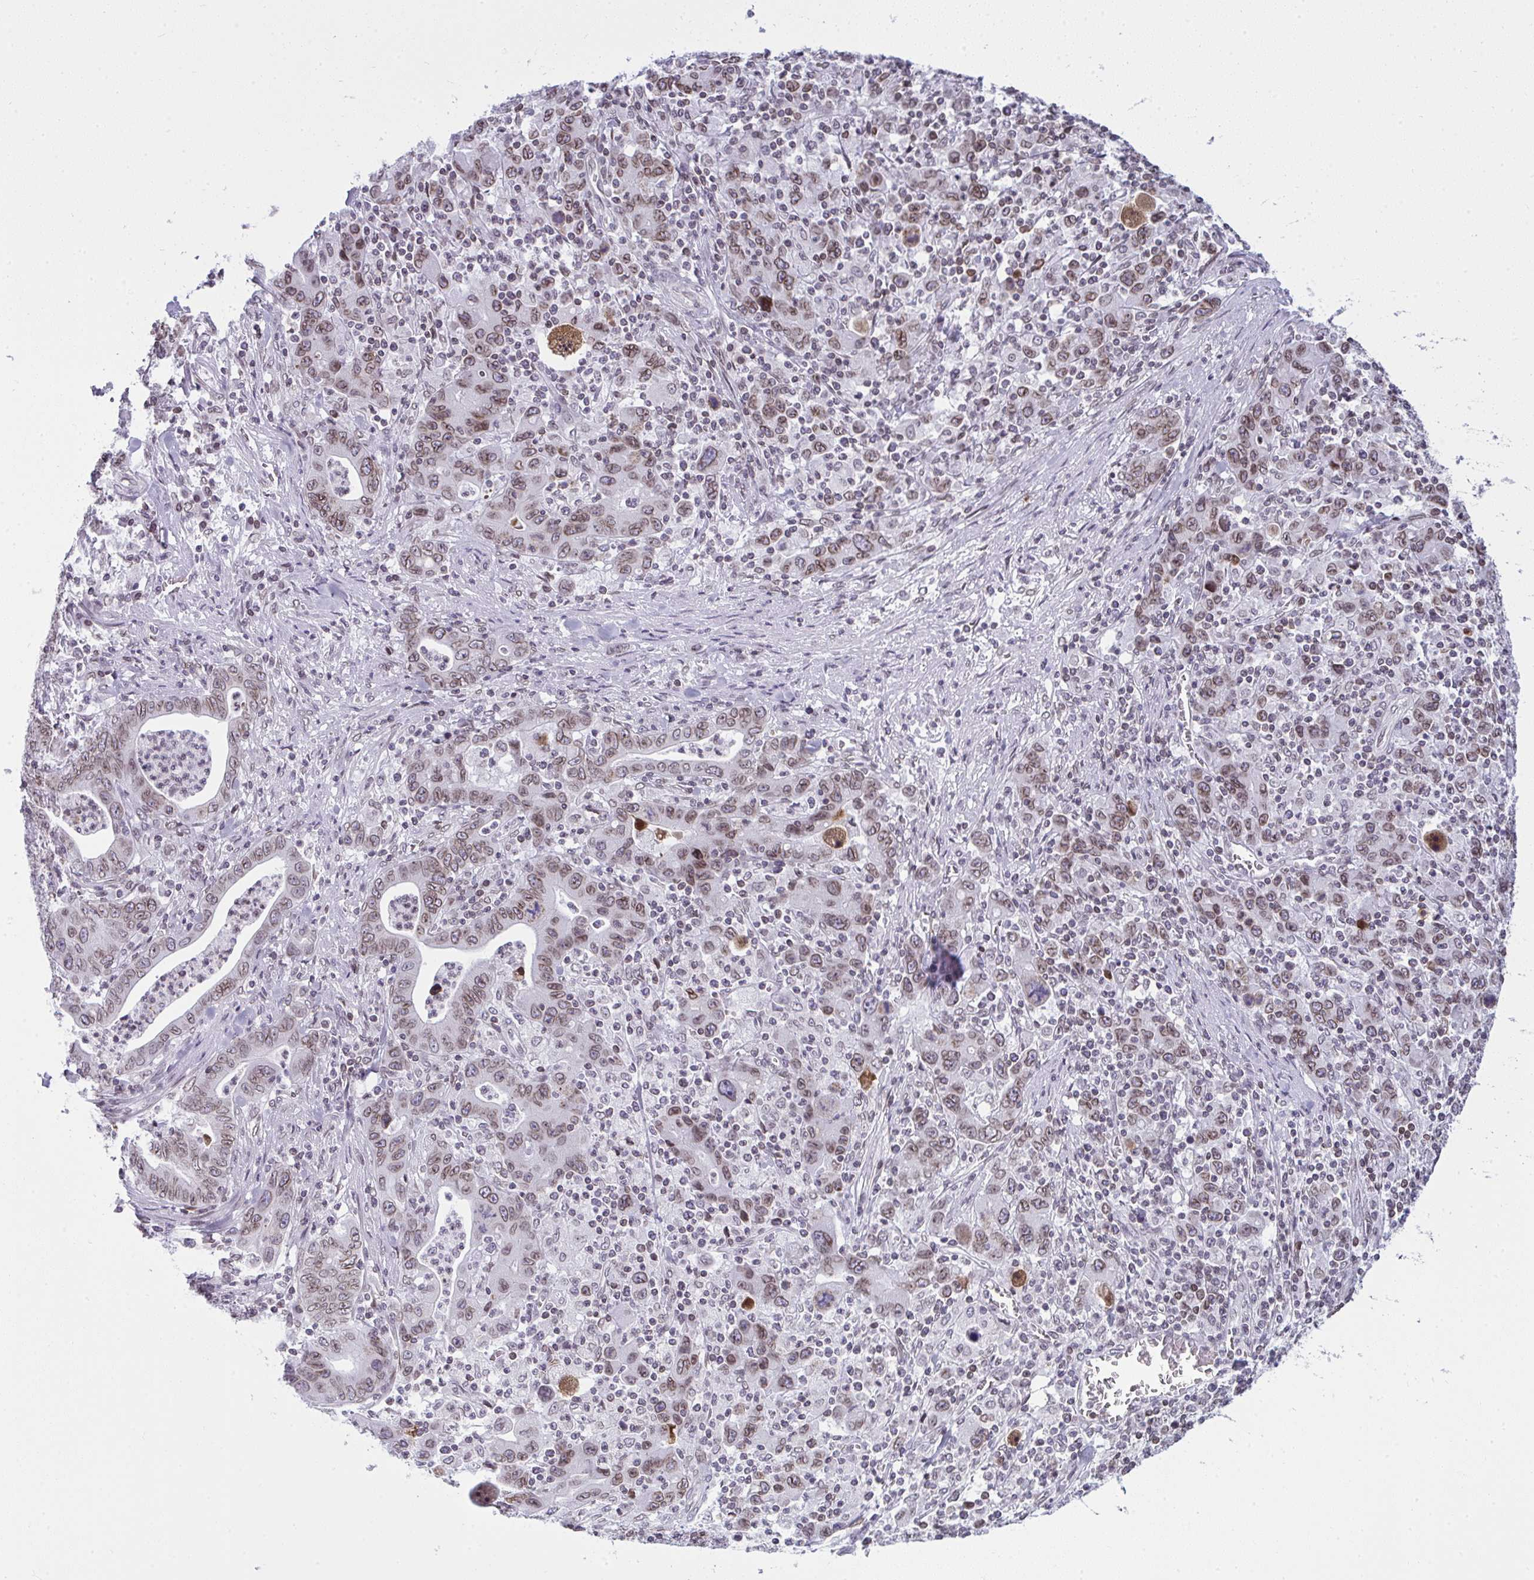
{"staining": {"intensity": "weak", "quantity": ">75%", "location": "cytoplasmic/membranous,nuclear"}, "tissue": "stomach cancer", "cell_type": "Tumor cells", "image_type": "cancer", "snomed": [{"axis": "morphology", "description": "Adenocarcinoma, NOS"}, {"axis": "topography", "description": "Stomach, upper"}], "caption": "Human stomach cancer stained with a protein marker displays weak staining in tumor cells.", "gene": "LMNB2", "patient": {"sex": "male", "age": 69}}